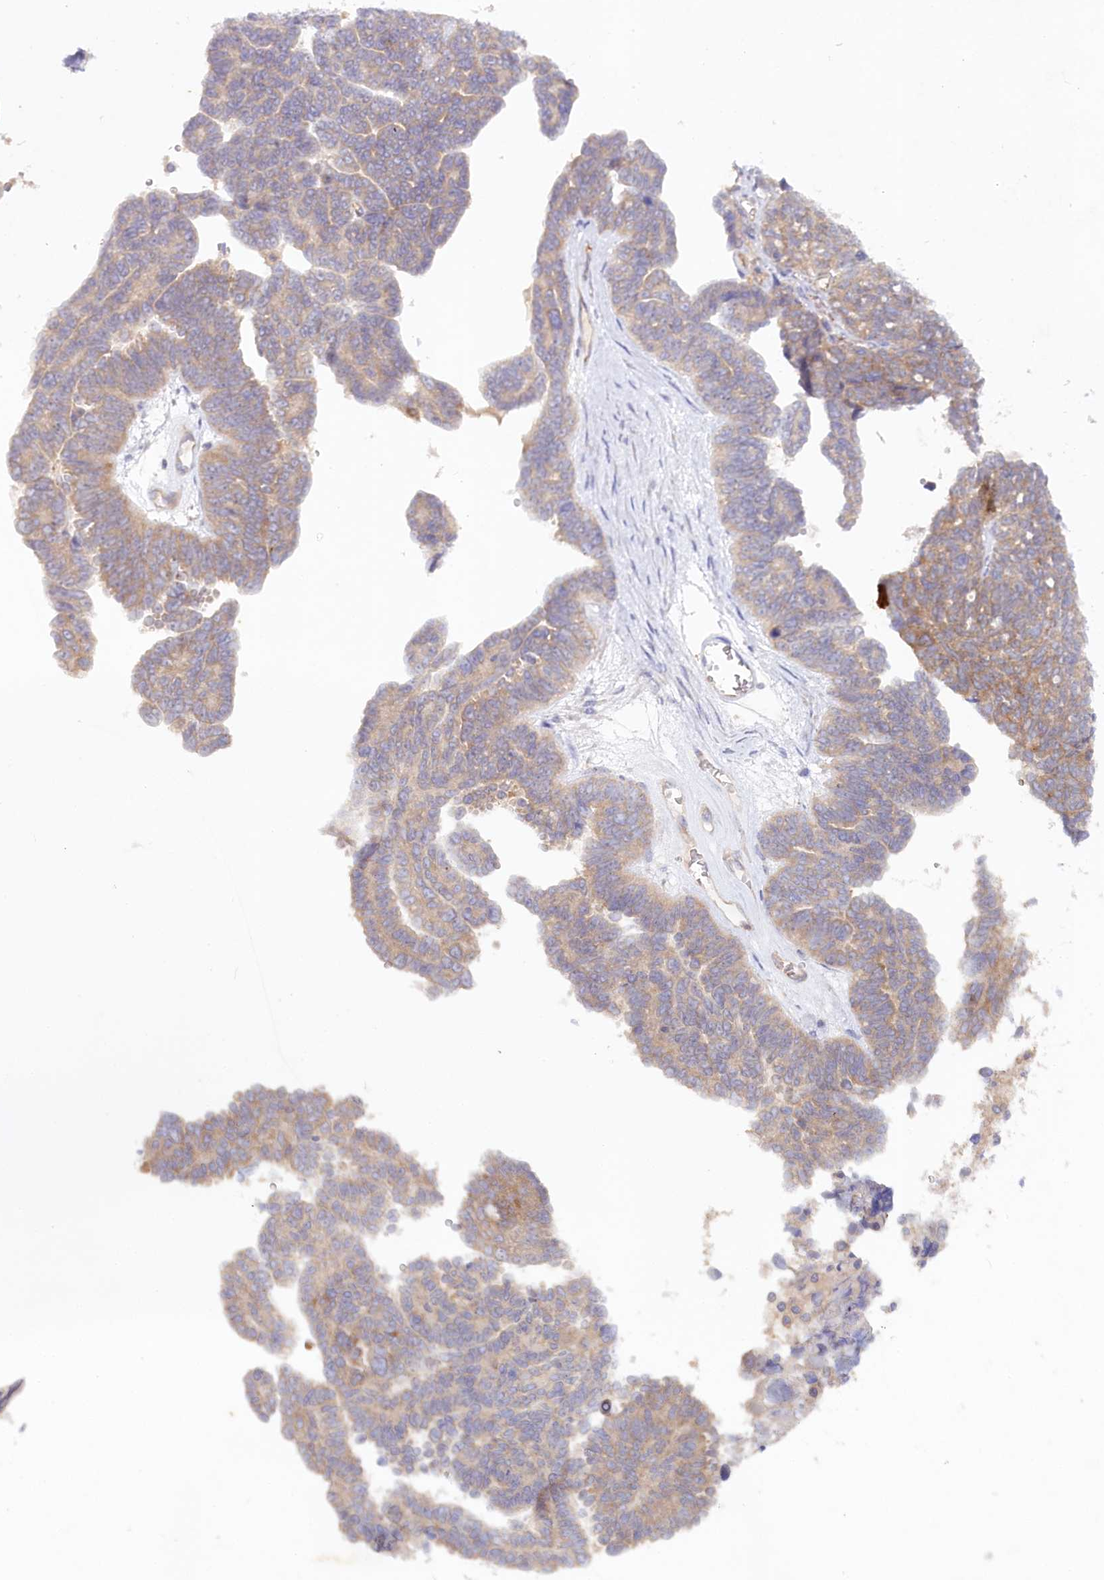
{"staining": {"intensity": "weak", "quantity": ">75%", "location": "cytoplasmic/membranous"}, "tissue": "ovarian cancer", "cell_type": "Tumor cells", "image_type": "cancer", "snomed": [{"axis": "morphology", "description": "Cystadenocarcinoma, serous, NOS"}, {"axis": "topography", "description": "Ovary"}], "caption": "Immunohistochemical staining of human serous cystadenocarcinoma (ovarian) displays low levels of weak cytoplasmic/membranous positivity in about >75% of tumor cells. (DAB IHC, brown staining for protein, blue staining for nuclei).", "gene": "TNIP1", "patient": {"sex": "female", "age": 79}}